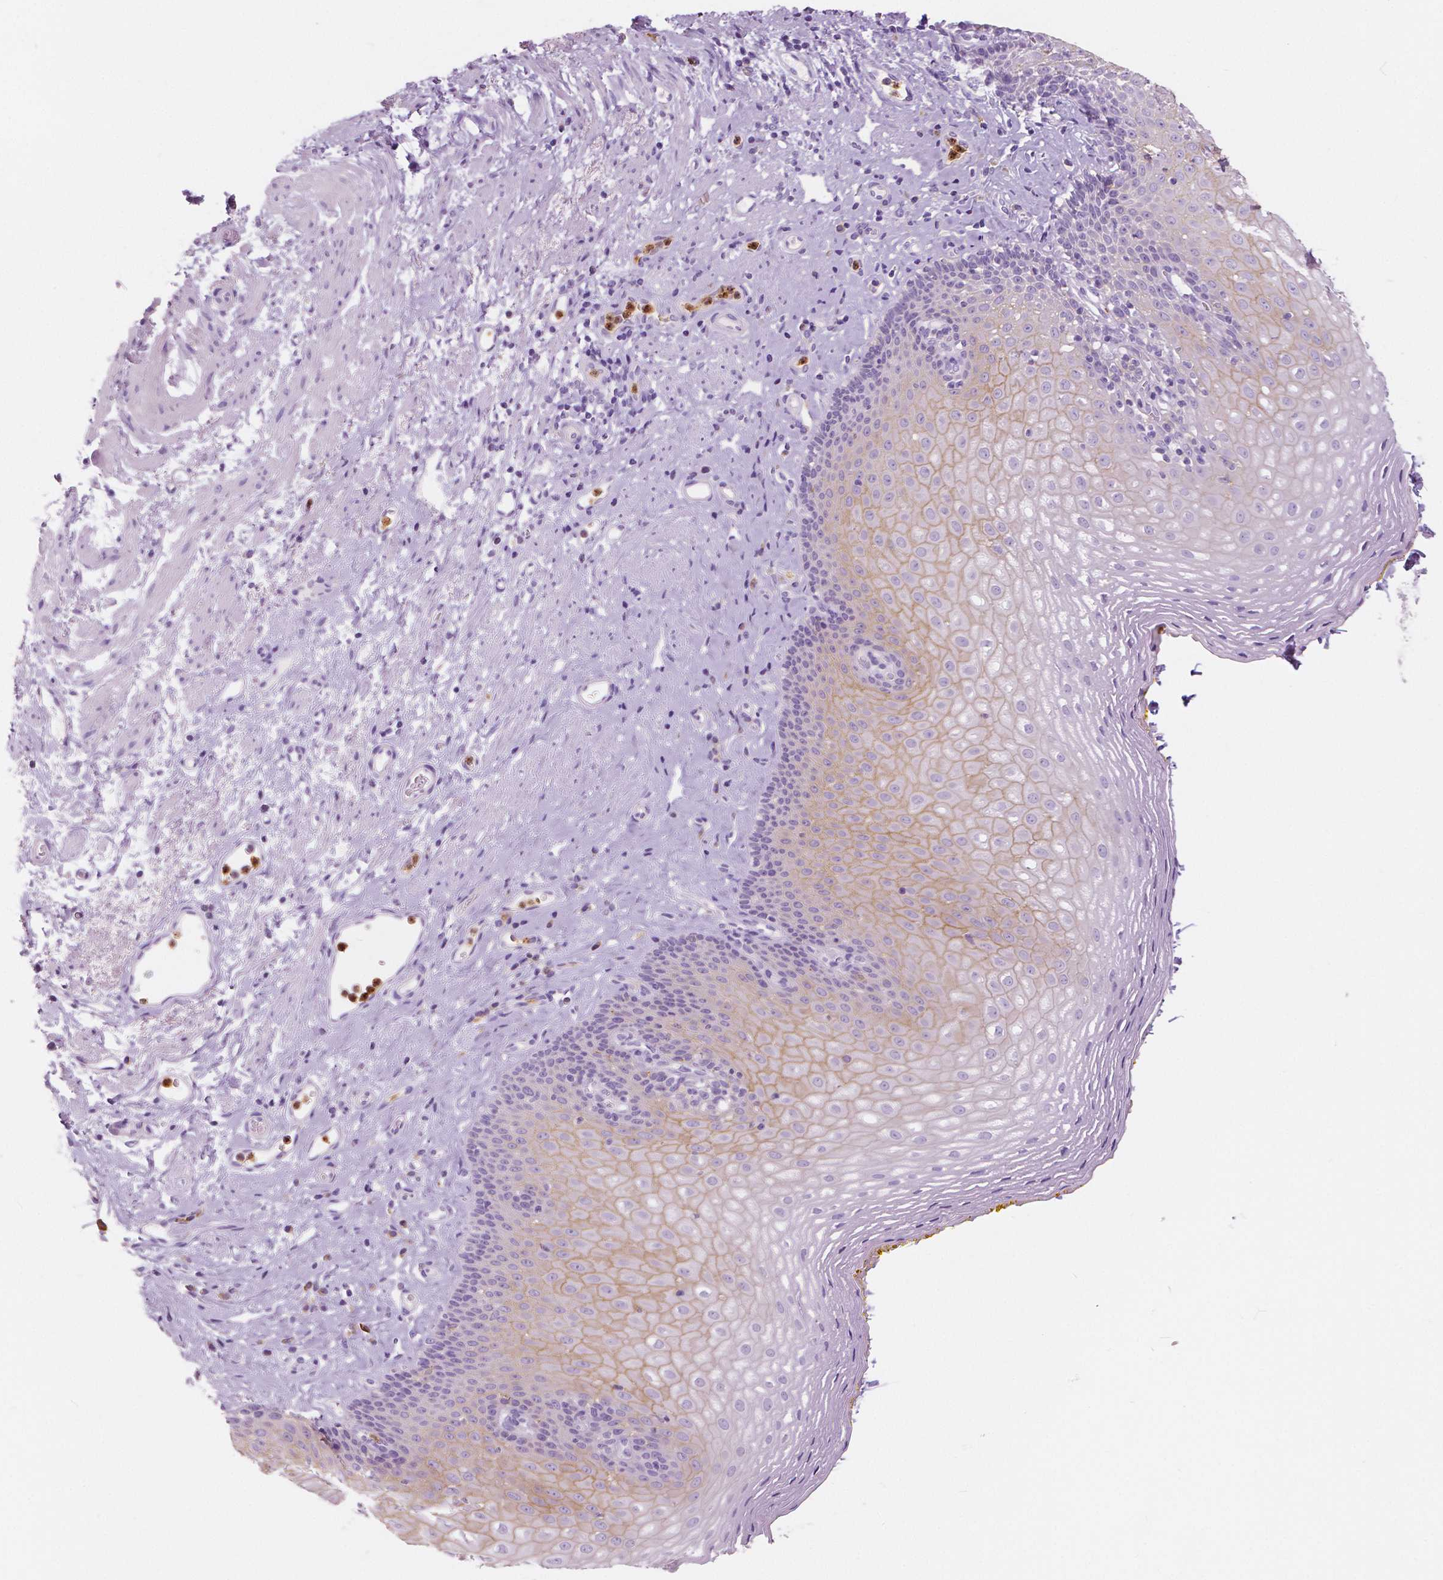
{"staining": {"intensity": "weak", "quantity": "25%-75%", "location": "cytoplasmic/membranous"}, "tissue": "esophagus", "cell_type": "Squamous epithelial cells", "image_type": "normal", "snomed": [{"axis": "morphology", "description": "Normal tissue, NOS"}, {"axis": "topography", "description": "Esophagus"}], "caption": "Benign esophagus shows weak cytoplasmic/membranous positivity in approximately 25%-75% of squamous epithelial cells, visualized by immunohistochemistry. (Brightfield microscopy of DAB IHC at high magnification).", "gene": "CXCR2", "patient": {"sex": "female", "age": 68}}